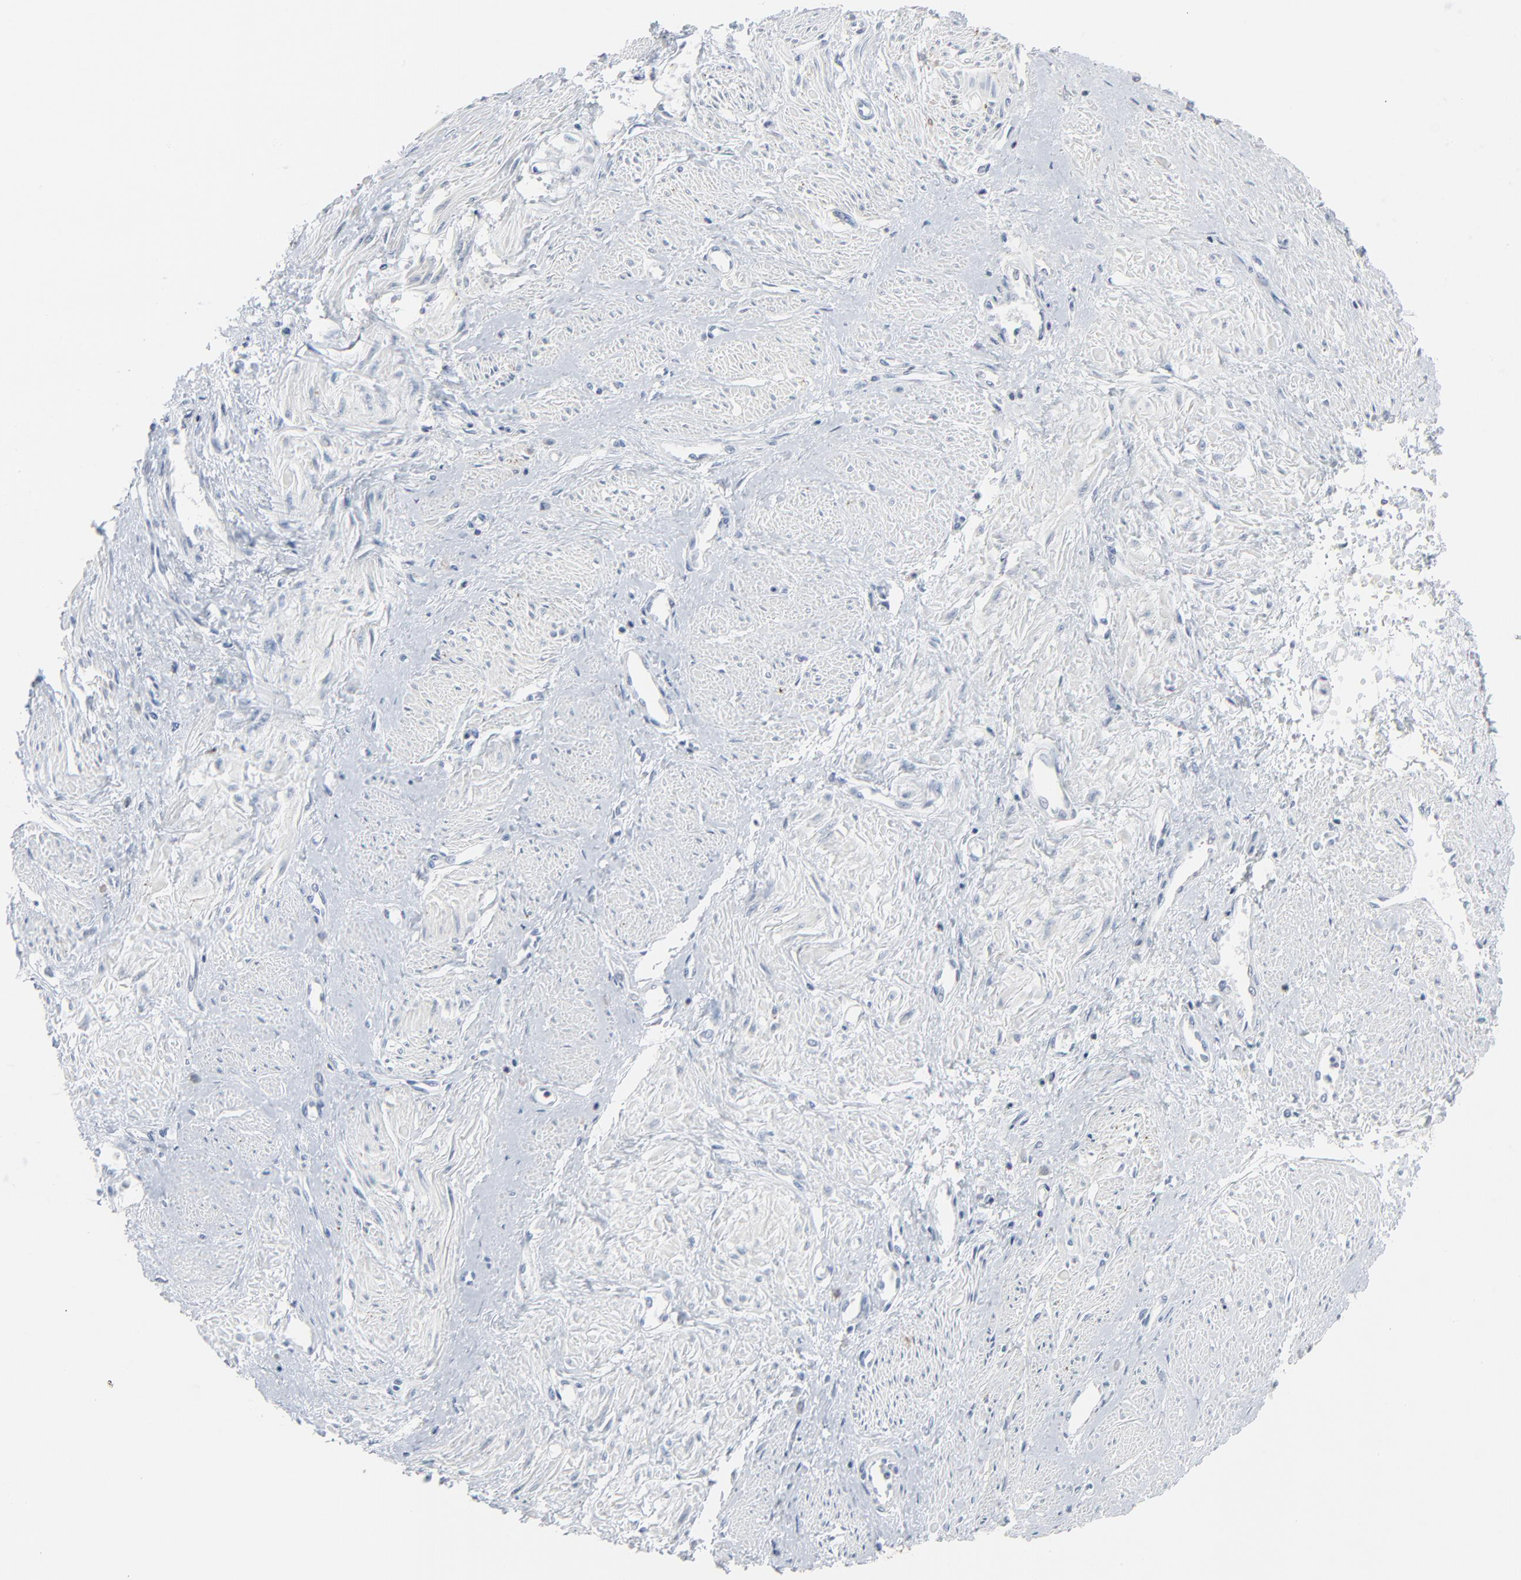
{"staining": {"intensity": "weak", "quantity": "<25%", "location": "nuclear"}, "tissue": "smooth muscle", "cell_type": "Smooth muscle cells", "image_type": "normal", "snomed": [{"axis": "morphology", "description": "Normal tissue, NOS"}, {"axis": "topography", "description": "Smooth muscle"}, {"axis": "topography", "description": "Uterus"}], "caption": "The histopathology image shows no staining of smooth muscle cells in normal smooth muscle. (DAB (3,3'-diaminobenzidine) immunohistochemistry visualized using brightfield microscopy, high magnification).", "gene": "PHGDH", "patient": {"sex": "female", "age": 39}}